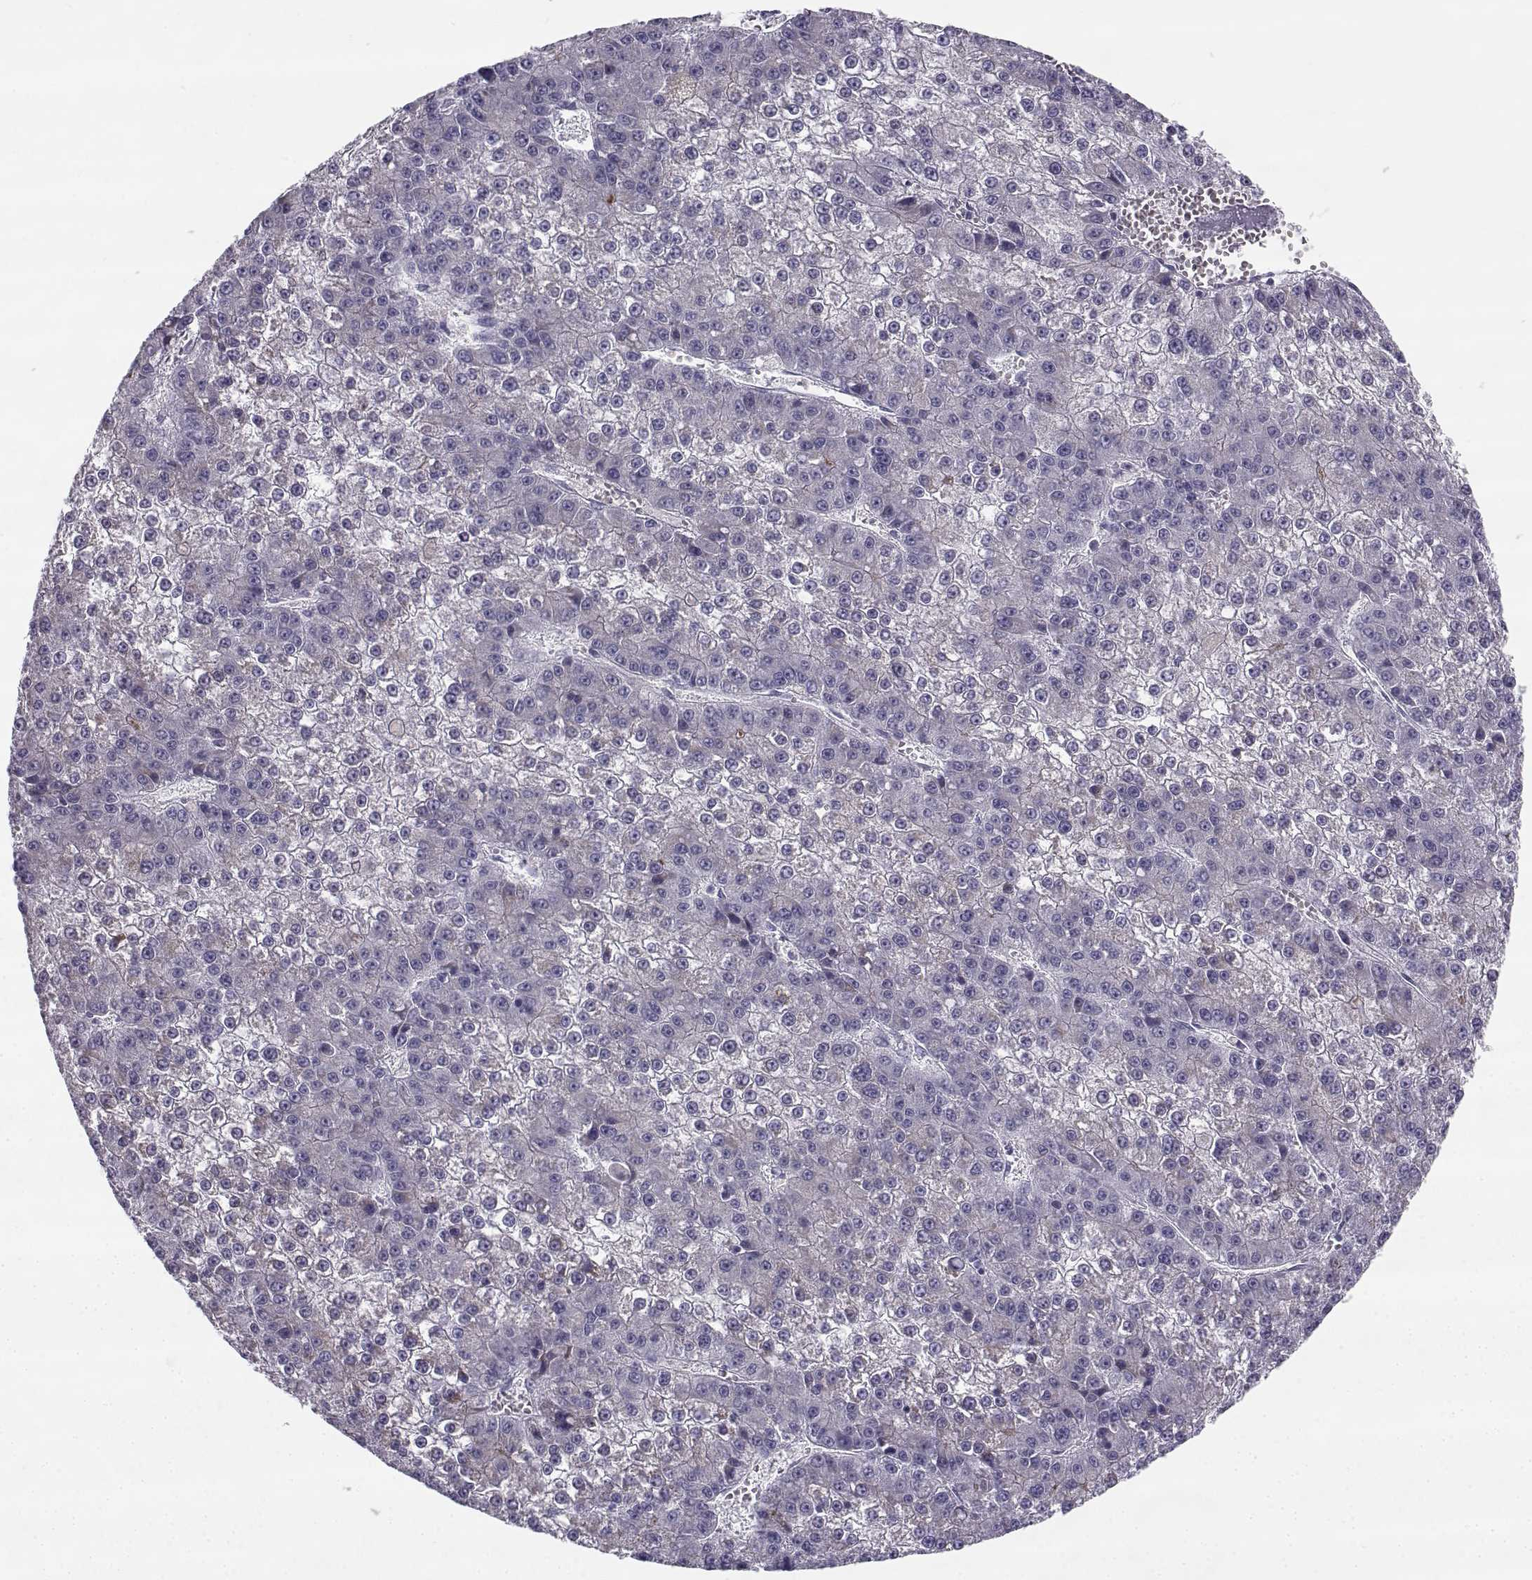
{"staining": {"intensity": "negative", "quantity": "none", "location": "none"}, "tissue": "liver cancer", "cell_type": "Tumor cells", "image_type": "cancer", "snomed": [{"axis": "morphology", "description": "Carcinoma, Hepatocellular, NOS"}, {"axis": "topography", "description": "Liver"}], "caption": "DAB (3,3'-diaminobenzidine) immunohistochemical staining of liver cancer (hepatocellular carcinoma) exhibits no significant staining in tumor cells. Brightfield microscopy of immunohistochemistry (IHC) stained with DAB (brown) and hematoxylin (blue), captured at high magnification.", "gene": "CREB3L3", "patient": {"sex": "female", "age": 73}}